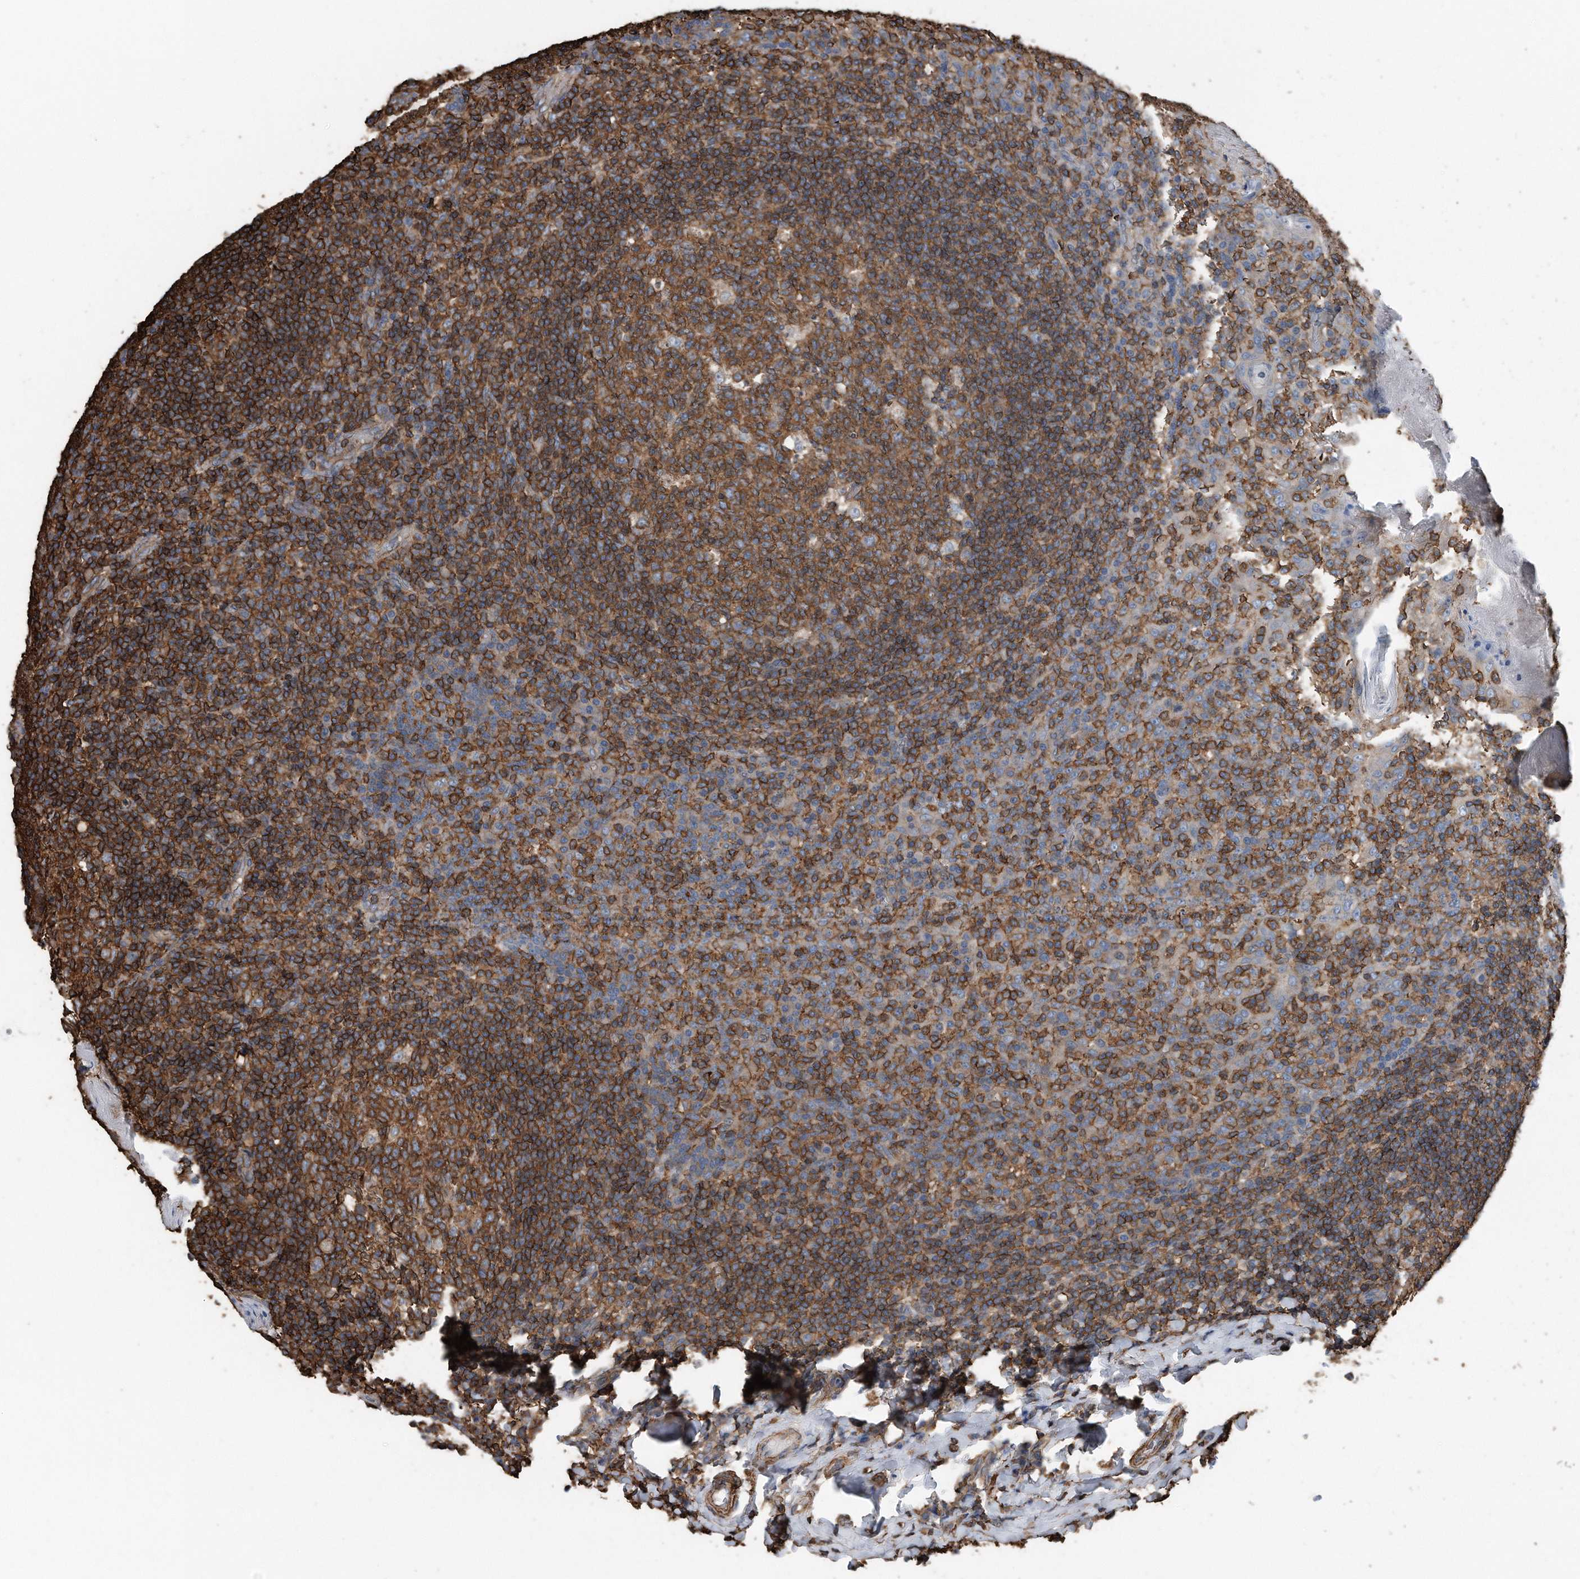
{"staining": {"intensity": "strong", "quantity": ">75%", "location": "cytoplasmic/membranous"}, "tissue": "tonsil", "cell_type": "Germinal center cells", "image_type": "normal", "snomed": [{"axis": "morphology", "description": "Normal tissue, NOS"}, {"axis": "topography", "description": "Tonsil"}], "caption": "The histopathology image displays immunohistochemical staining of benign tonsil. There is strong cytoplasmic/membranous positivity is present in about >75% of germinal center cells.", "gene": "RSPO3", "patient": {"sex": "female", "age": 19}}